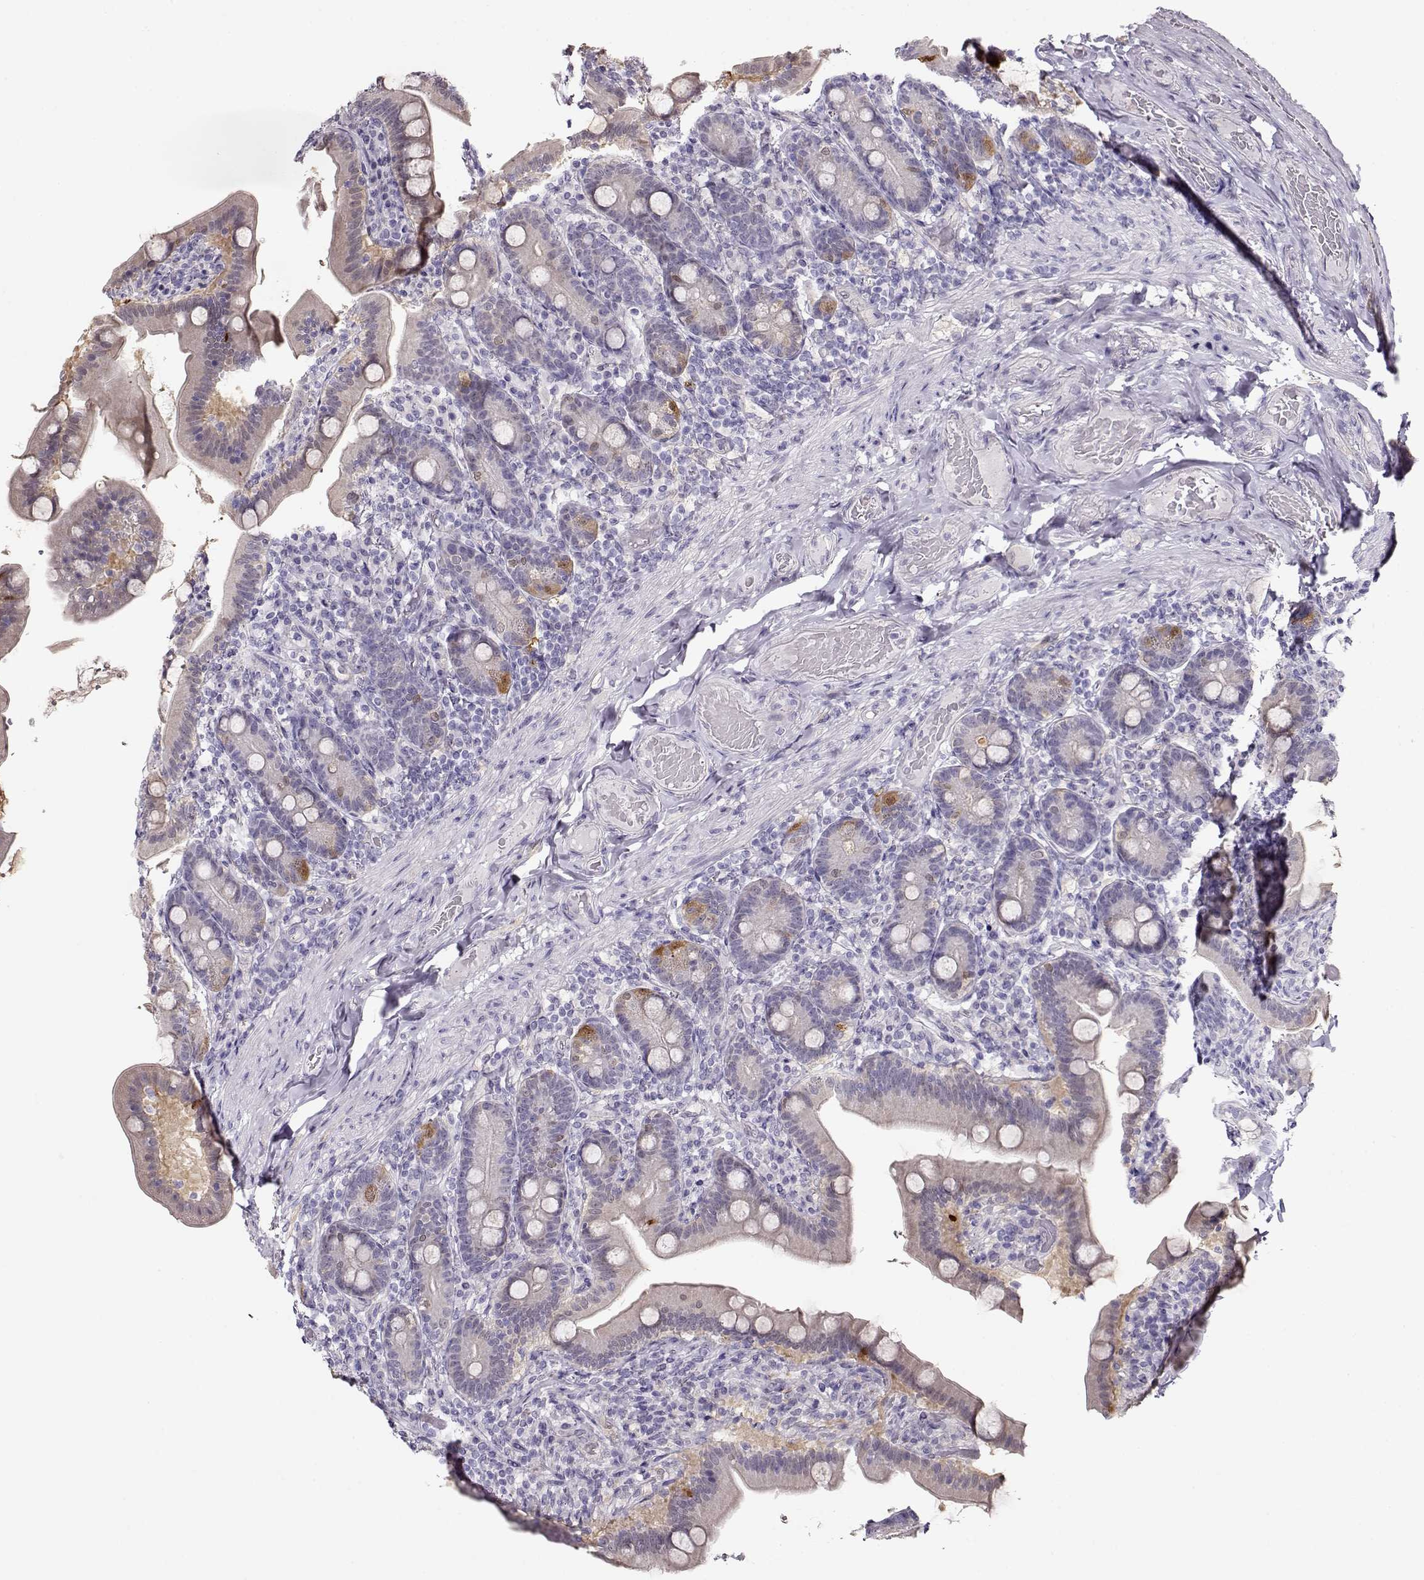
{"staining": {"intensity": "moderate", "quantity": "<25%", "location": "cytoplasmic/membranous,nuclear"}, "tissue": "small intestine", "cell_type": "Glandular cells", "image_type": "normal", "snomed": [{"axis": "morphology", "description": "Normal tissue, NOS"}, {"axis": "topography", "description": "Small intestine"}], "caption": "Moderate cytoplasmic/membranous,nuclear expression for a protein is present in about <25% of glandular cells of normal small intestine using immunohistochemistry.", "gene": "CCR8", "patient": {"sex": "male", "age": 66}}